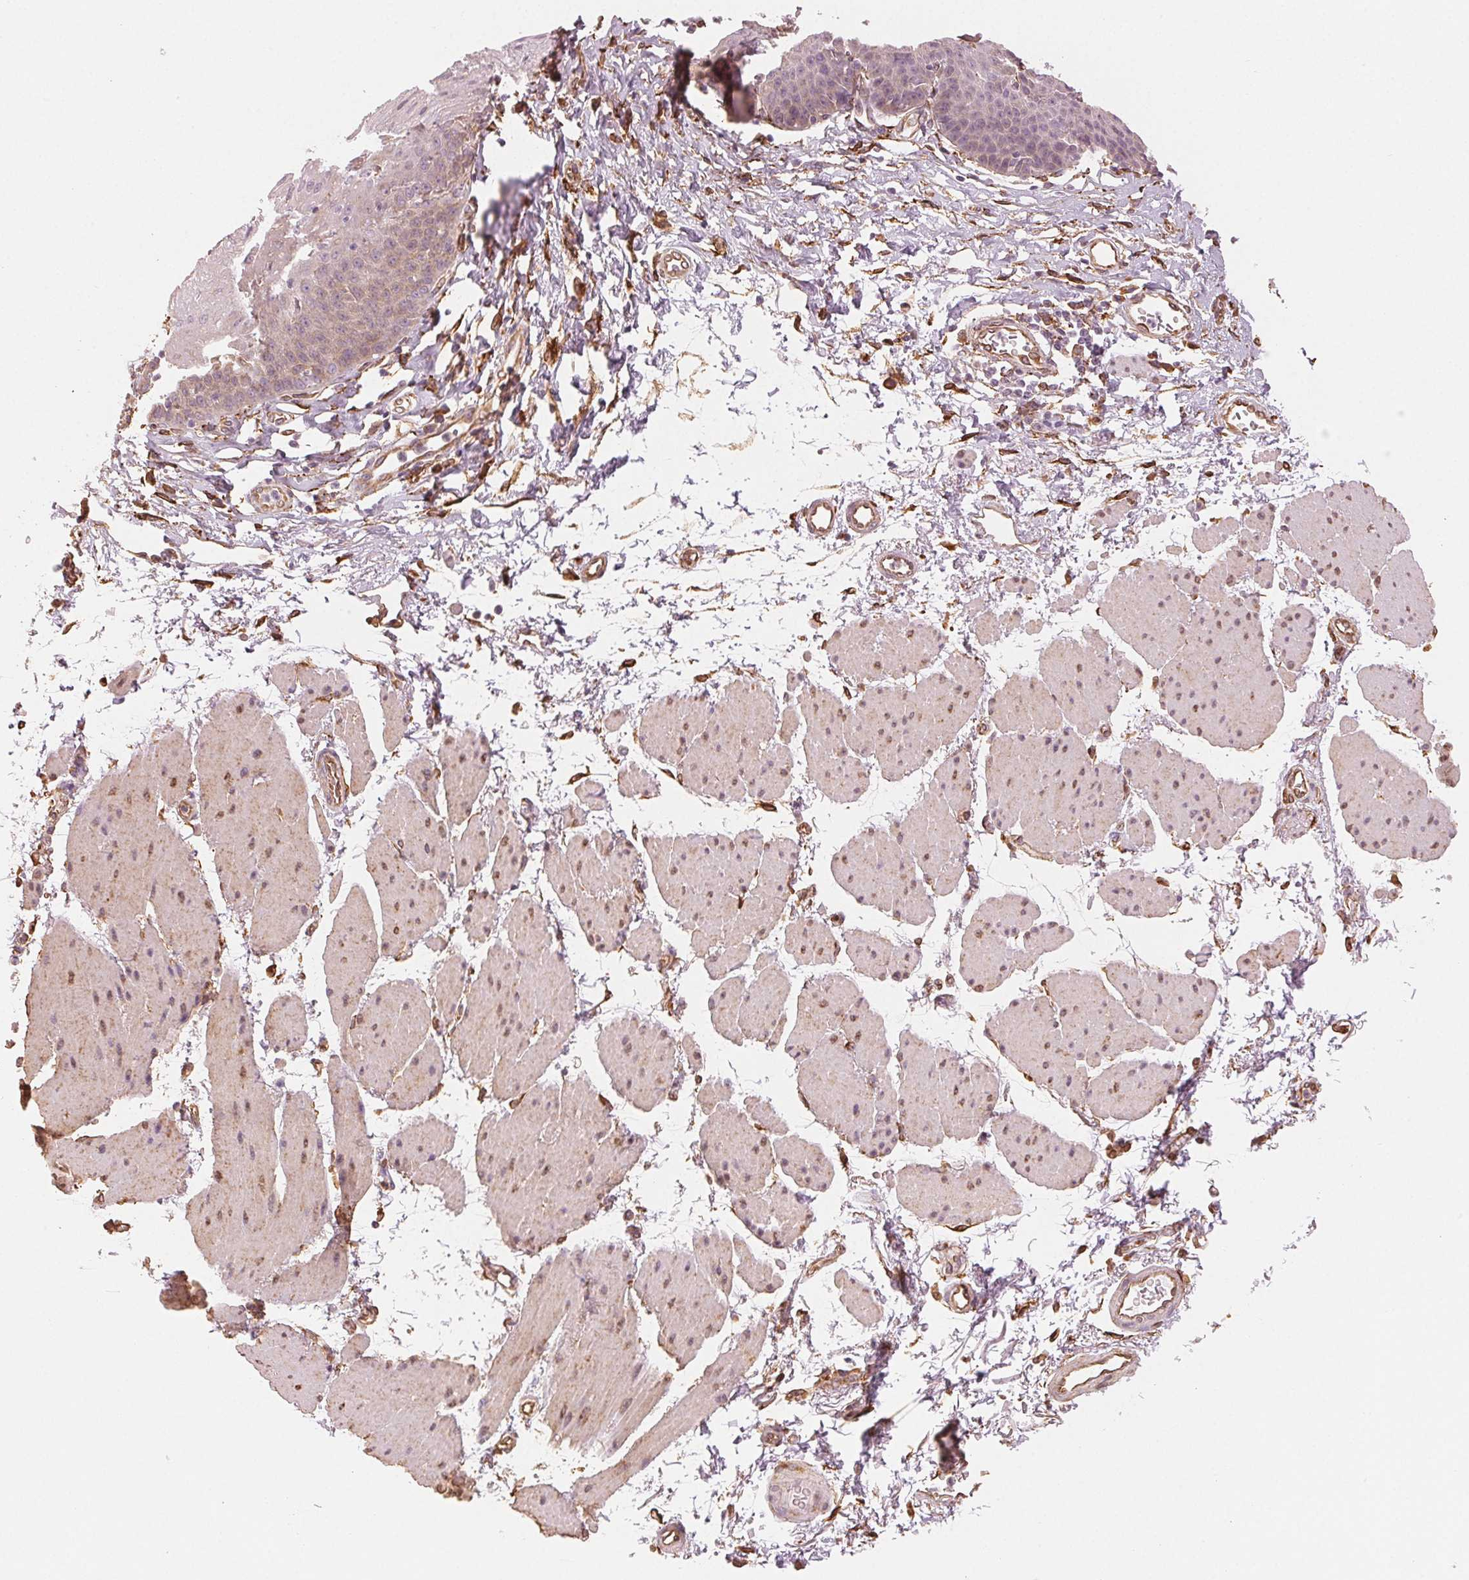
{"staining": {"intensity": "moderate", "quantity": "<25%", "location": "cytoplasmic/membranous"}, "tissue": "esophagus", "cell_type": "Squamous epithelial cells", "image_type": "normal", "snomed": [{"axis": "morphology", "description": "Normal tissue, NOS"}, {"axis": "topography", "description": "Esophagus"}], "caption": "The histopathology image displays immunohistochemical staining of unremarkable esophagus. There is moderate cytoplasmic/membranous staining is appreciated in about <25% of squamous epithelial cells.", "gene": "RCN3", "patient": {"sex": "female", "age": 81}}